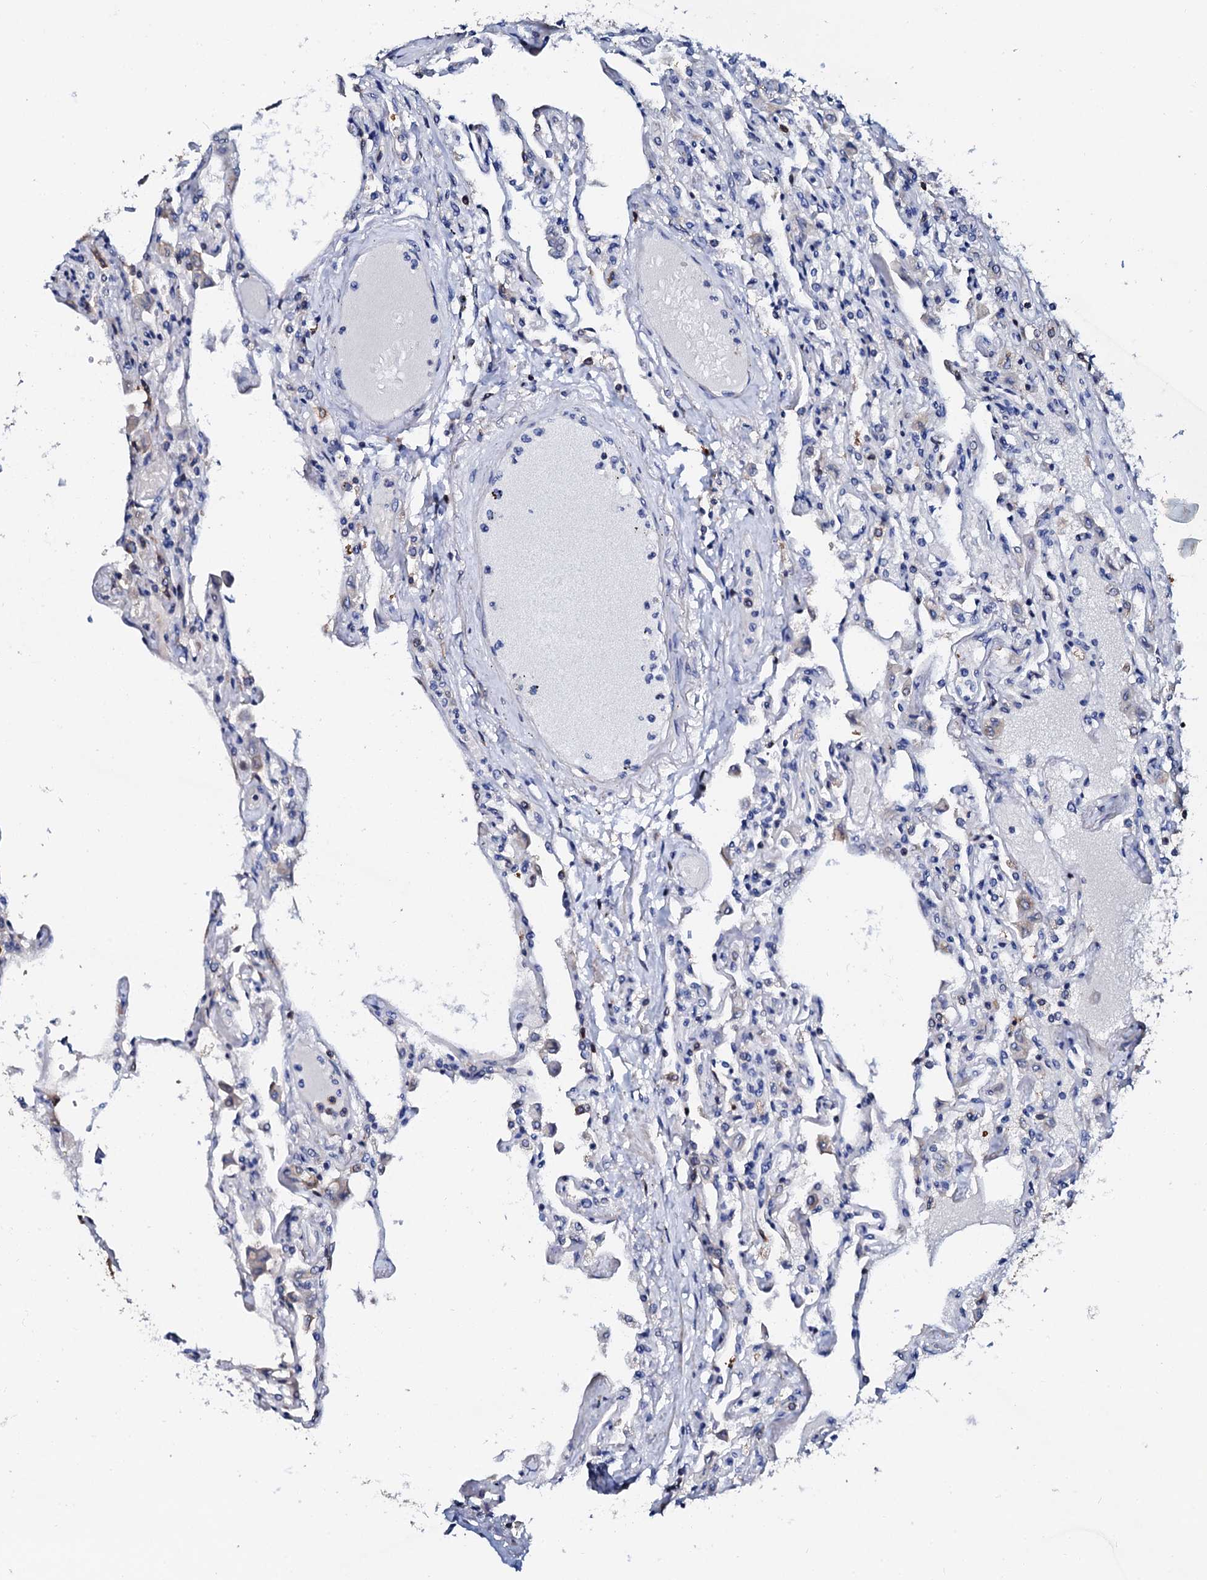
{"staining": {"intensity": "negative", "quantity": "none", "location": "none"}, "tissue": "lung", "cell_type": "Alveolar cells", "image_type": "normal", "snomed": [{"axis": "morphology", "description": "Normal tissue, NOS"}, {"axis": "topography", "description": "Bronchus"}, {"axis": "topography", "description": "Lung"}], "caption": "This micrograph is of normal lung stained with IHC to label a protein in brown with the nuclei are counter-stained blue. There is no staining in alveolar cells. (Stains: DAB immunohistochemistry (IHC) with hematoxylin counter stain, Microscopy: brightfield microscopy at high magnification).", "gene": "GLB1L3", "patient": {"sex": "female", "age": 49}}